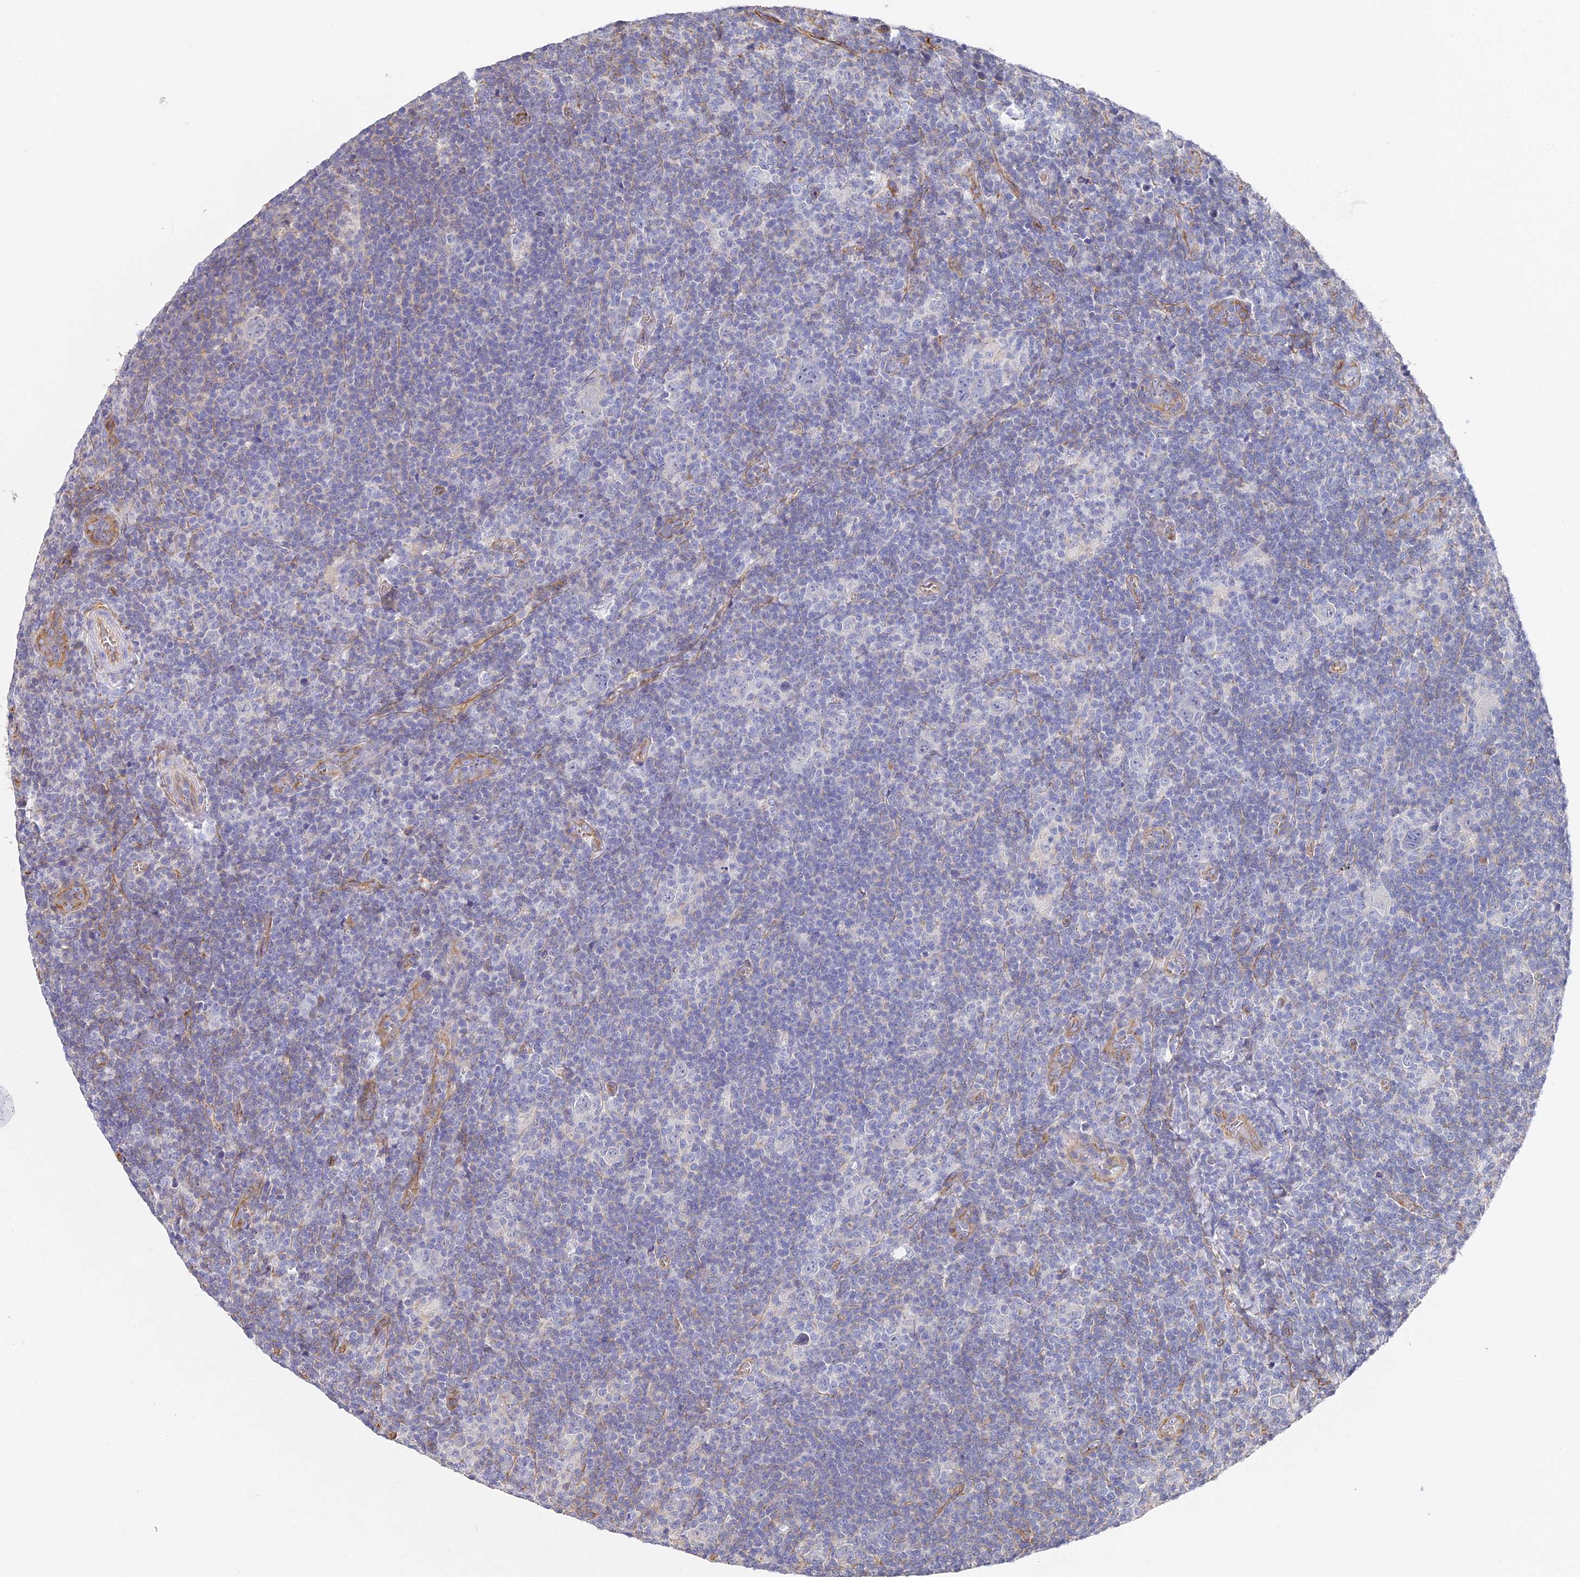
{"staining": {"intensity": "negative", "quantity": "none", "location": "none"}, "tissue": "lymphoma", "cell_type": "Tumor cells", "image_type": "cancer", "snomed": [{"axis": "morphology", "description": "Hodgkin's disease, NOS"}, {"axis": "topography", "description": "Lymph node"}], "caption": "This is an immunohistochemistry (IHC) micrograph of lymphoma. There is no positivity in tumor cells.", "gene": "CCDC30", "patient": {"sex": "female", "age": 57}}